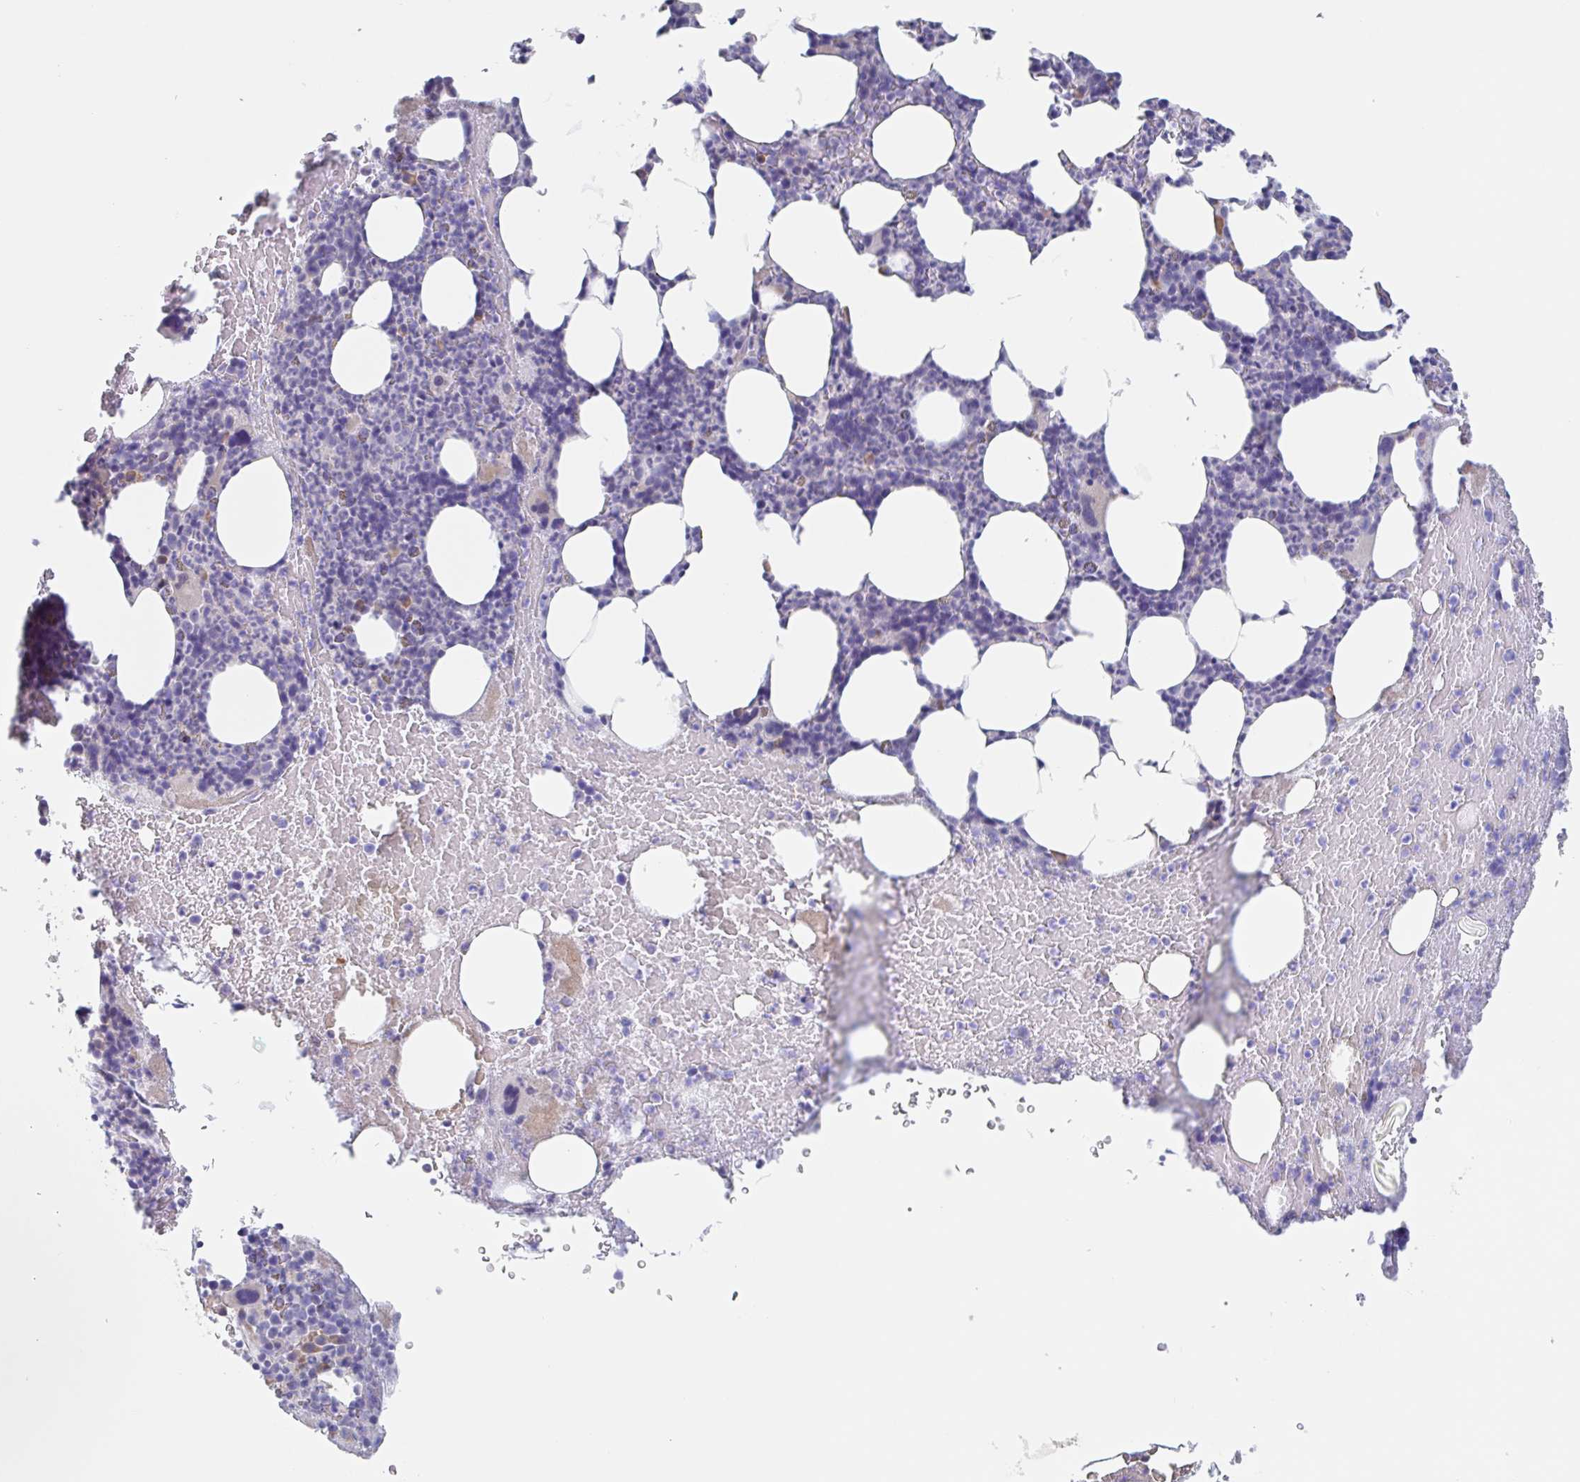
{"staining": {"intensity": "negative", "quantity": "none", "location": "none"}, "tissue": "bone marrow", "cell_type": "Hematopoietic cells", "image_type": "normal", "snomed": [{"axis": "morphology", "description": "Normal tissue, NOS"}, {"axis": "topography", "description": "Bone marrow"}], "caption": "High magnification brightfield microscopy of normal bone marrow stained with DAB (3,3'-diaminobenzidine) (brown) and counterstained with hematoxylin (blue): hematopoietic cells show no significant staining. Brightfield microscopy of IHC stained with DAB (brown) and hematoxylin (blue), captured at high magnification.", "gene": "NOXRED1", "patient": {"sex": "female", "age": 59}}